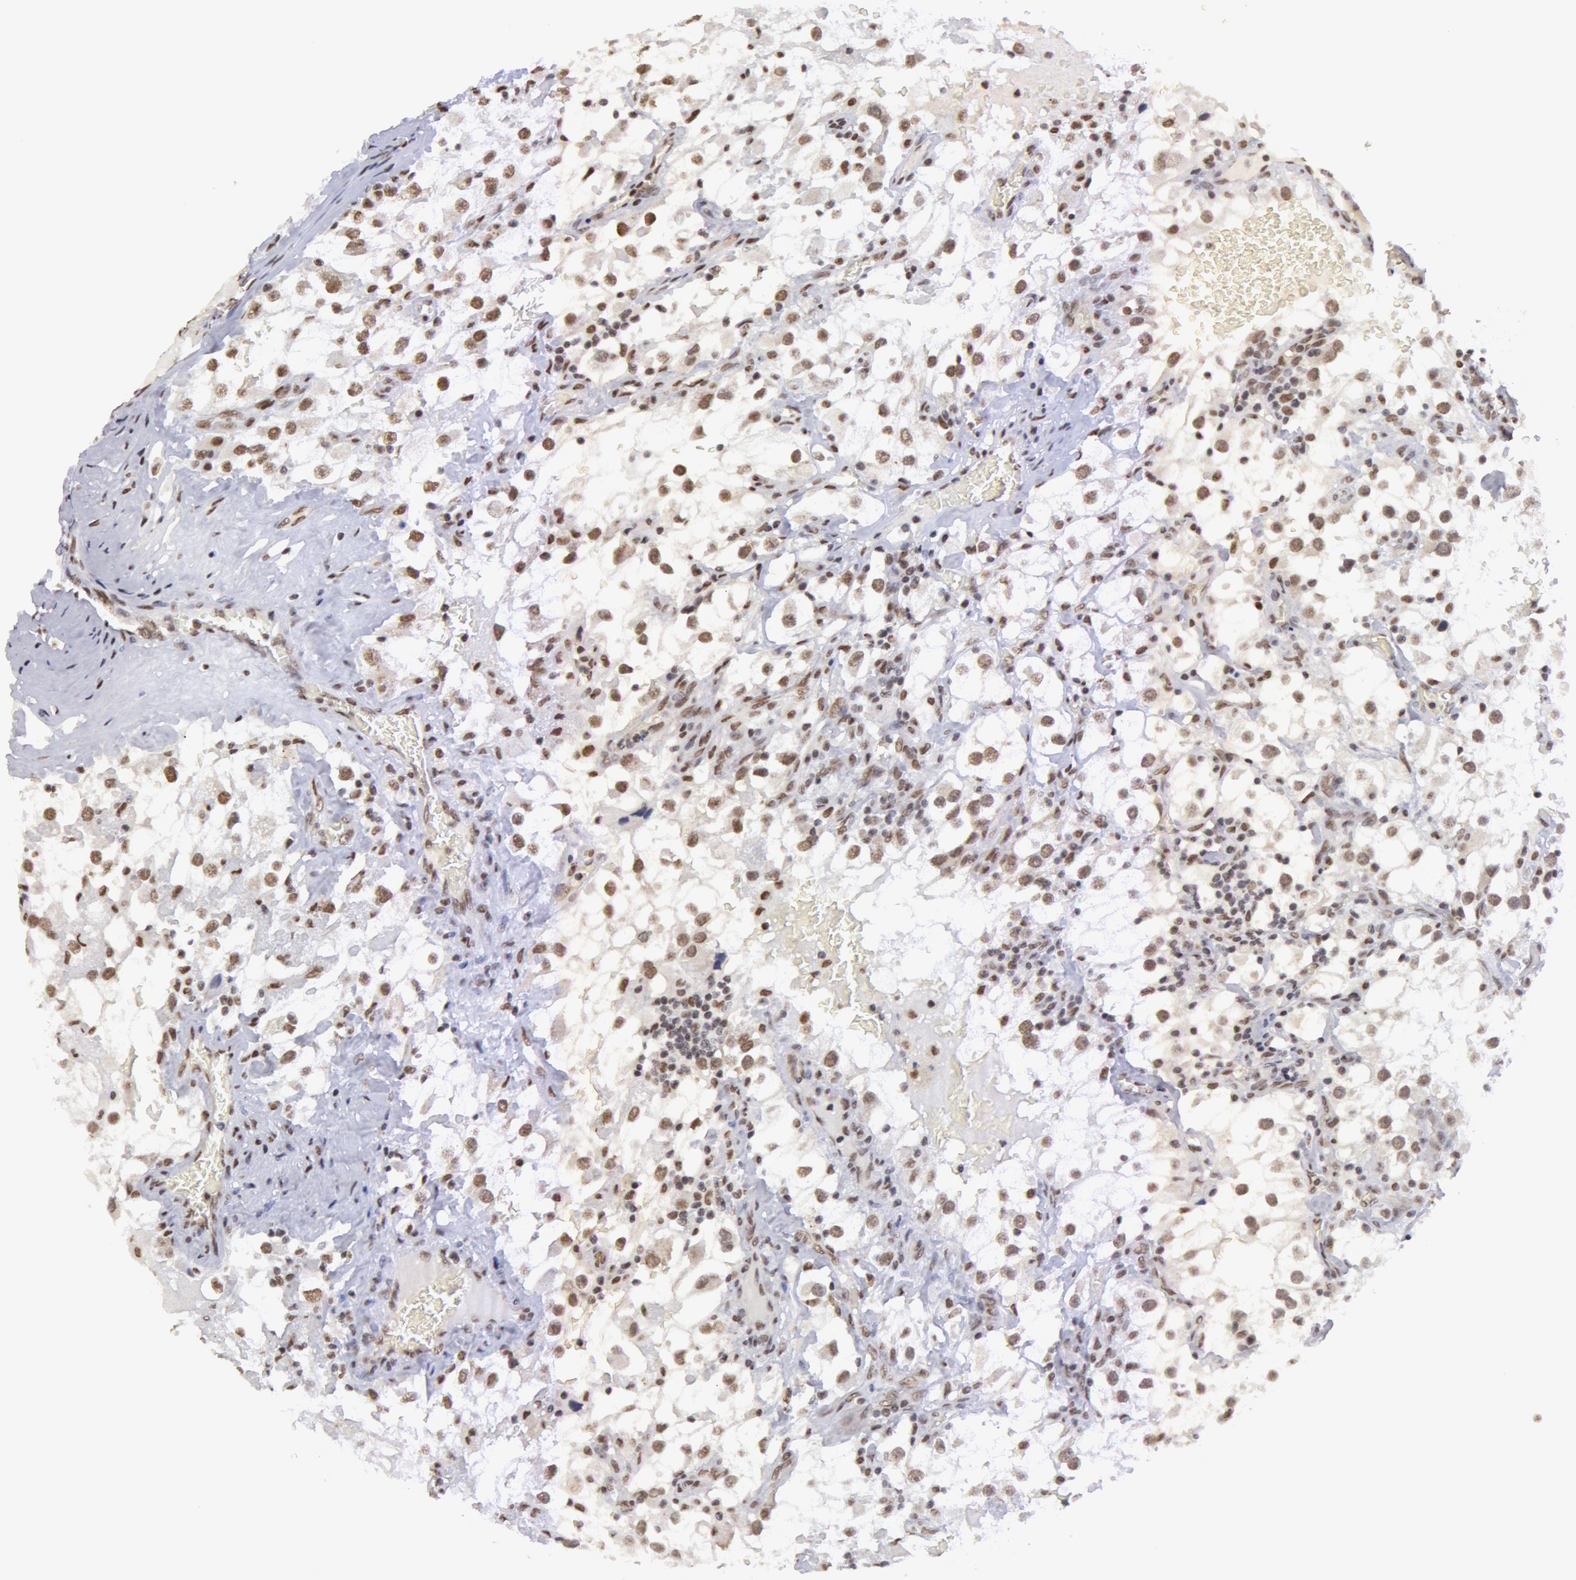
{"staining": {"intensity": "moderate", "quantity": "25%-75%", "location": "nuclear"}, "tissue": "renal cancer", "cell_type": "Tumor cells", "image_type": "cancer", "snomed": [{"axis": "morphology", "description": "Adenocarcinoma, NOS"}, {"axis": "topography", "description": "Kidney"}], "caption": "There is medium levels of moderate nuclear staining in tumor cells of renal adenocarcinoma, as demonstrated by immunohistochemical staining (brown color).", "gene": "VRTN", "patient": {"sex": "female", "age": 52}}